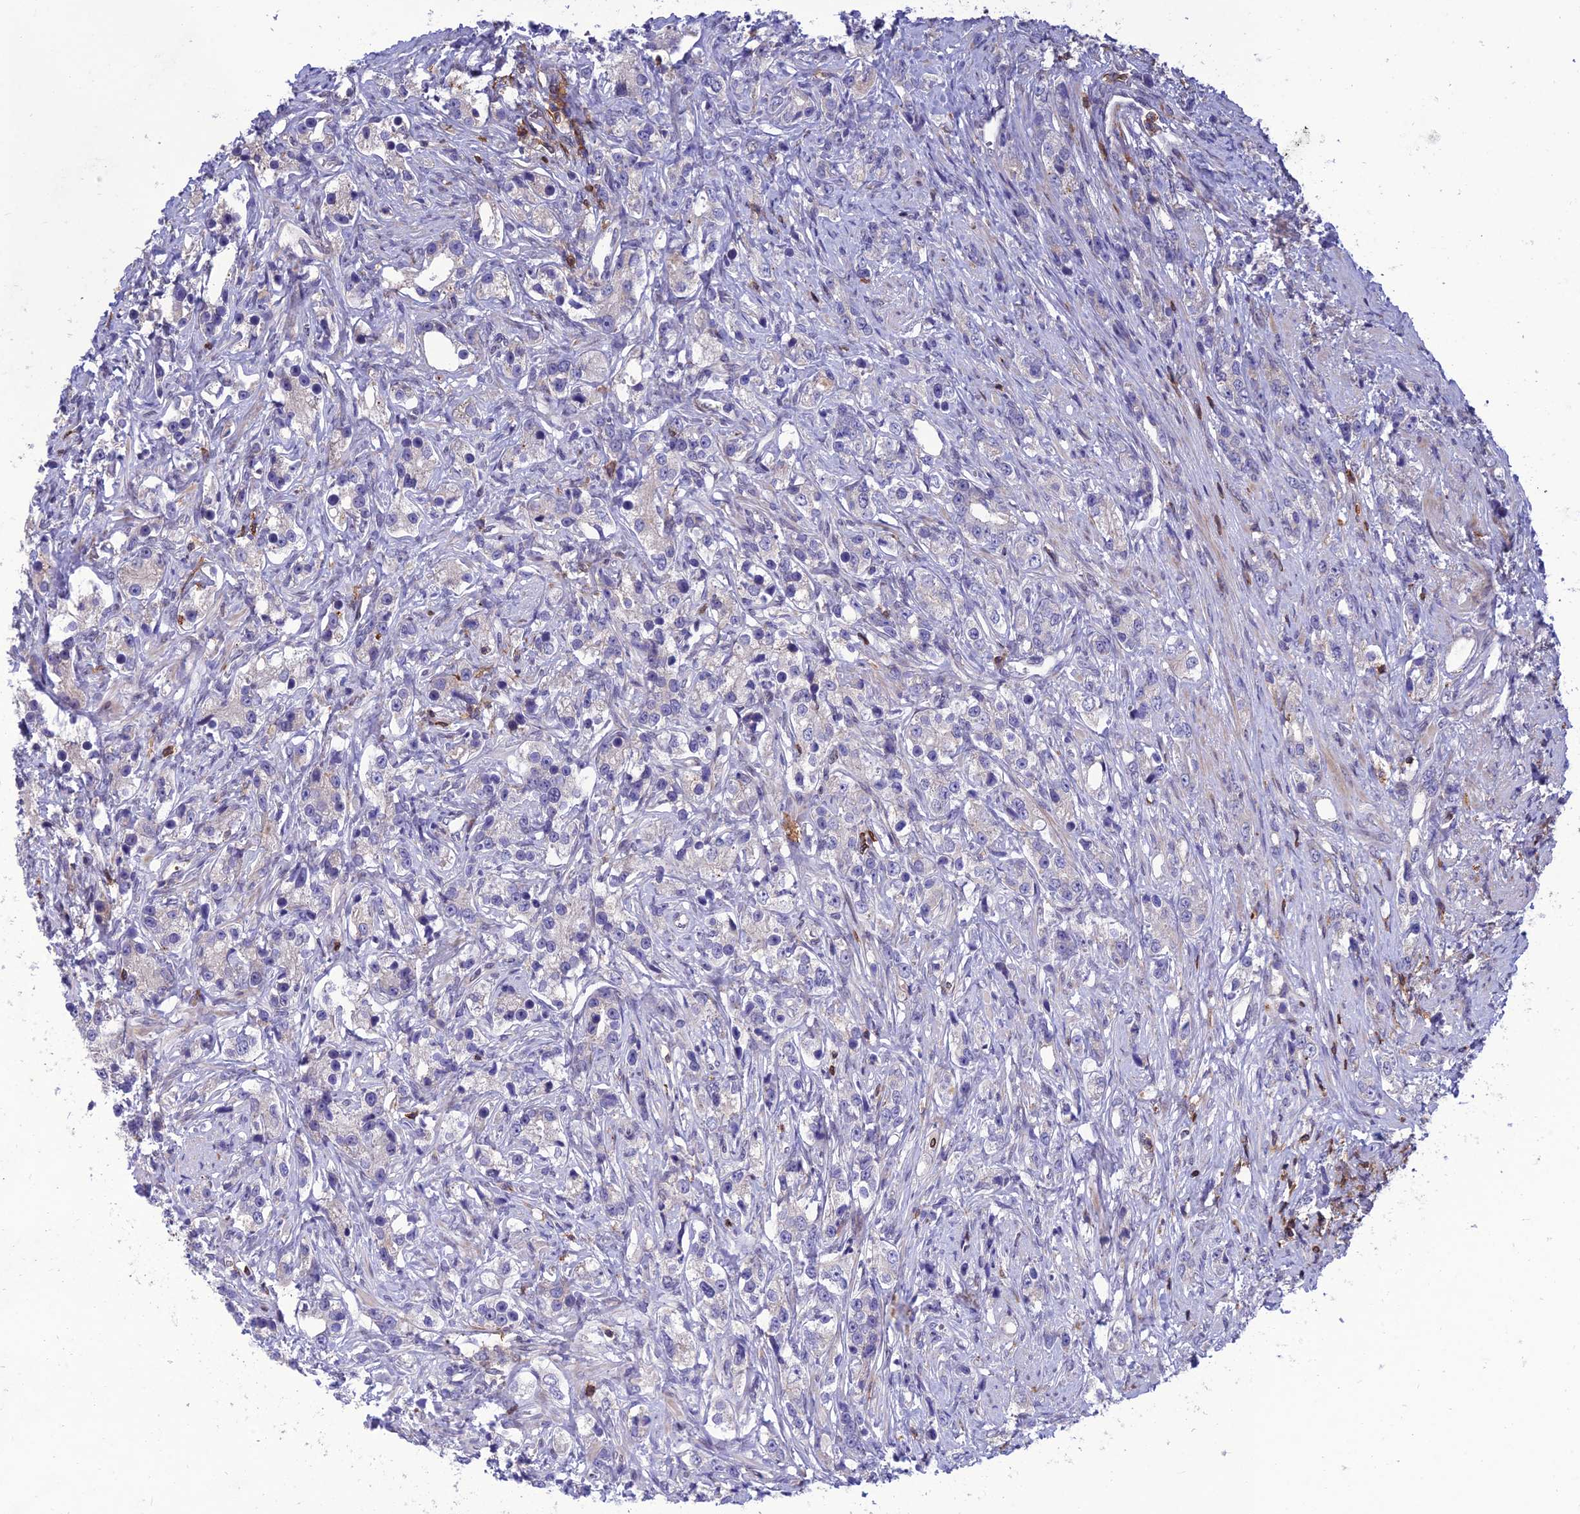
{"staining": {"intensity": "negative", "quantity": "none", "location": "none"}, "tissue": "prostate cancer", "cell_type": "Tumor cells", "image_type": "cancer", "snomed": [{"axis": "morphology", "description": "Adenocarcinoma, High grade"}, {"axis": "topography", "description": "Prostate"}], "caption": "Immunohistochemistry (IHC) micrograph of prostate cancer (adenocarcinoma (high-grade)) stained for a protein (brown), which shows no expression in tumor cells. (Stains: DAB (3,3'-diaminobenzidine) IHC with hematoxylin counter stain, Microscopy: brightfield microscopy at high magnification).", "gene": "FAM76A", "patient": {"sex": "male", "age": 63}}